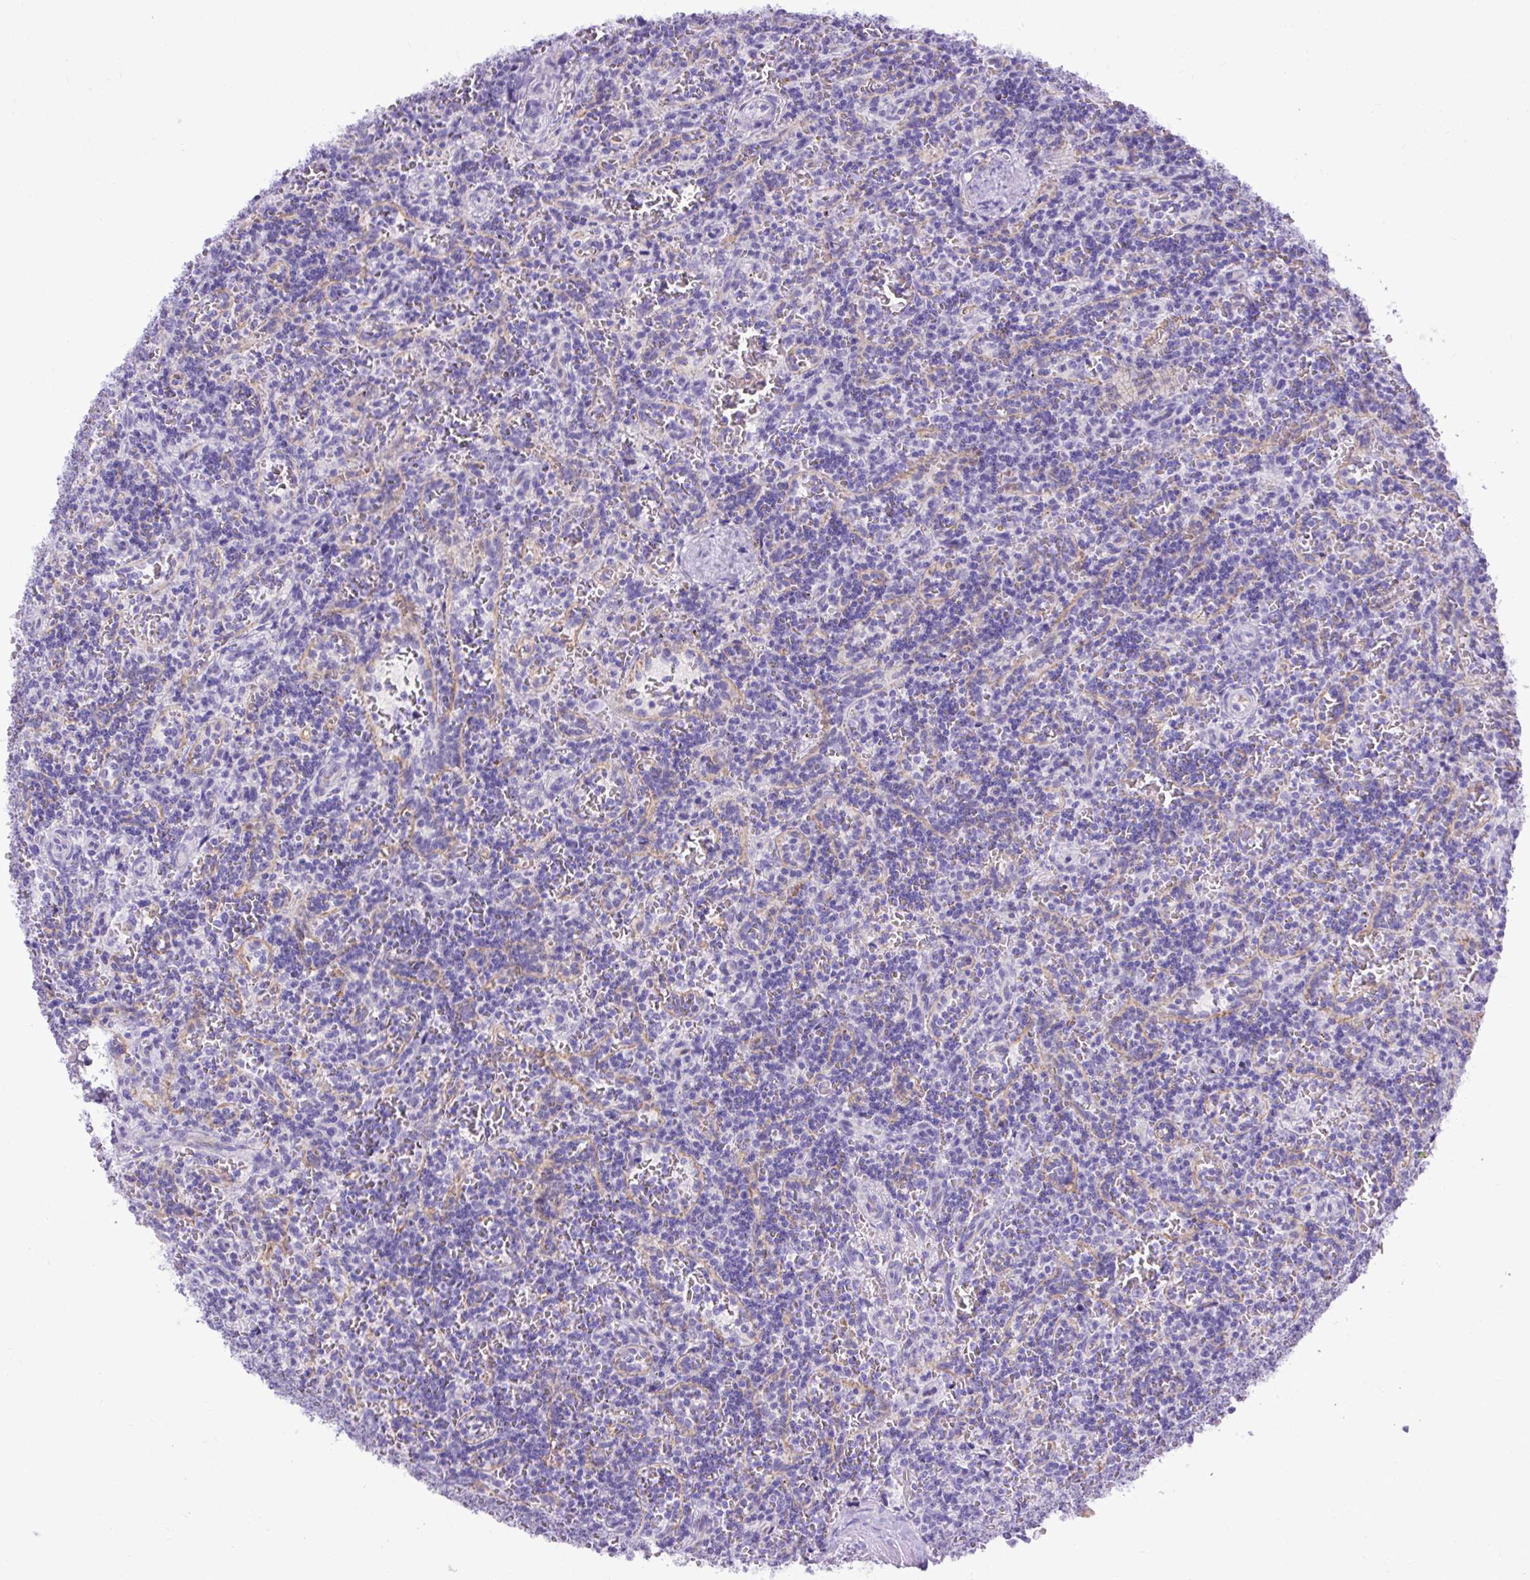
{"staining": {"intensity": "negative", "quantity": "none", "location": "none"}, "tissue": "lymphoma", "cell_type": "Tumor cells", "image_type": "cancer", "snomed": [{"axis": "morphology", "description": "Malignant lymphoma, non-Hodgkin's type, Low grade"}, {"axis": "topography", "description": "Spleen"}], "caption": "Malignant lymphoma, non-Hodgkin's type (low-grade) was stained to show a protein in brown. There is no significant staining in tumor cells. (Brightfield microscopy of DAB (3,3'-diaminobenzidine) immunohistochemistry at high magnification).", "gene": "SPTBN5", "patient": {"sex": "male", "age": 73}}